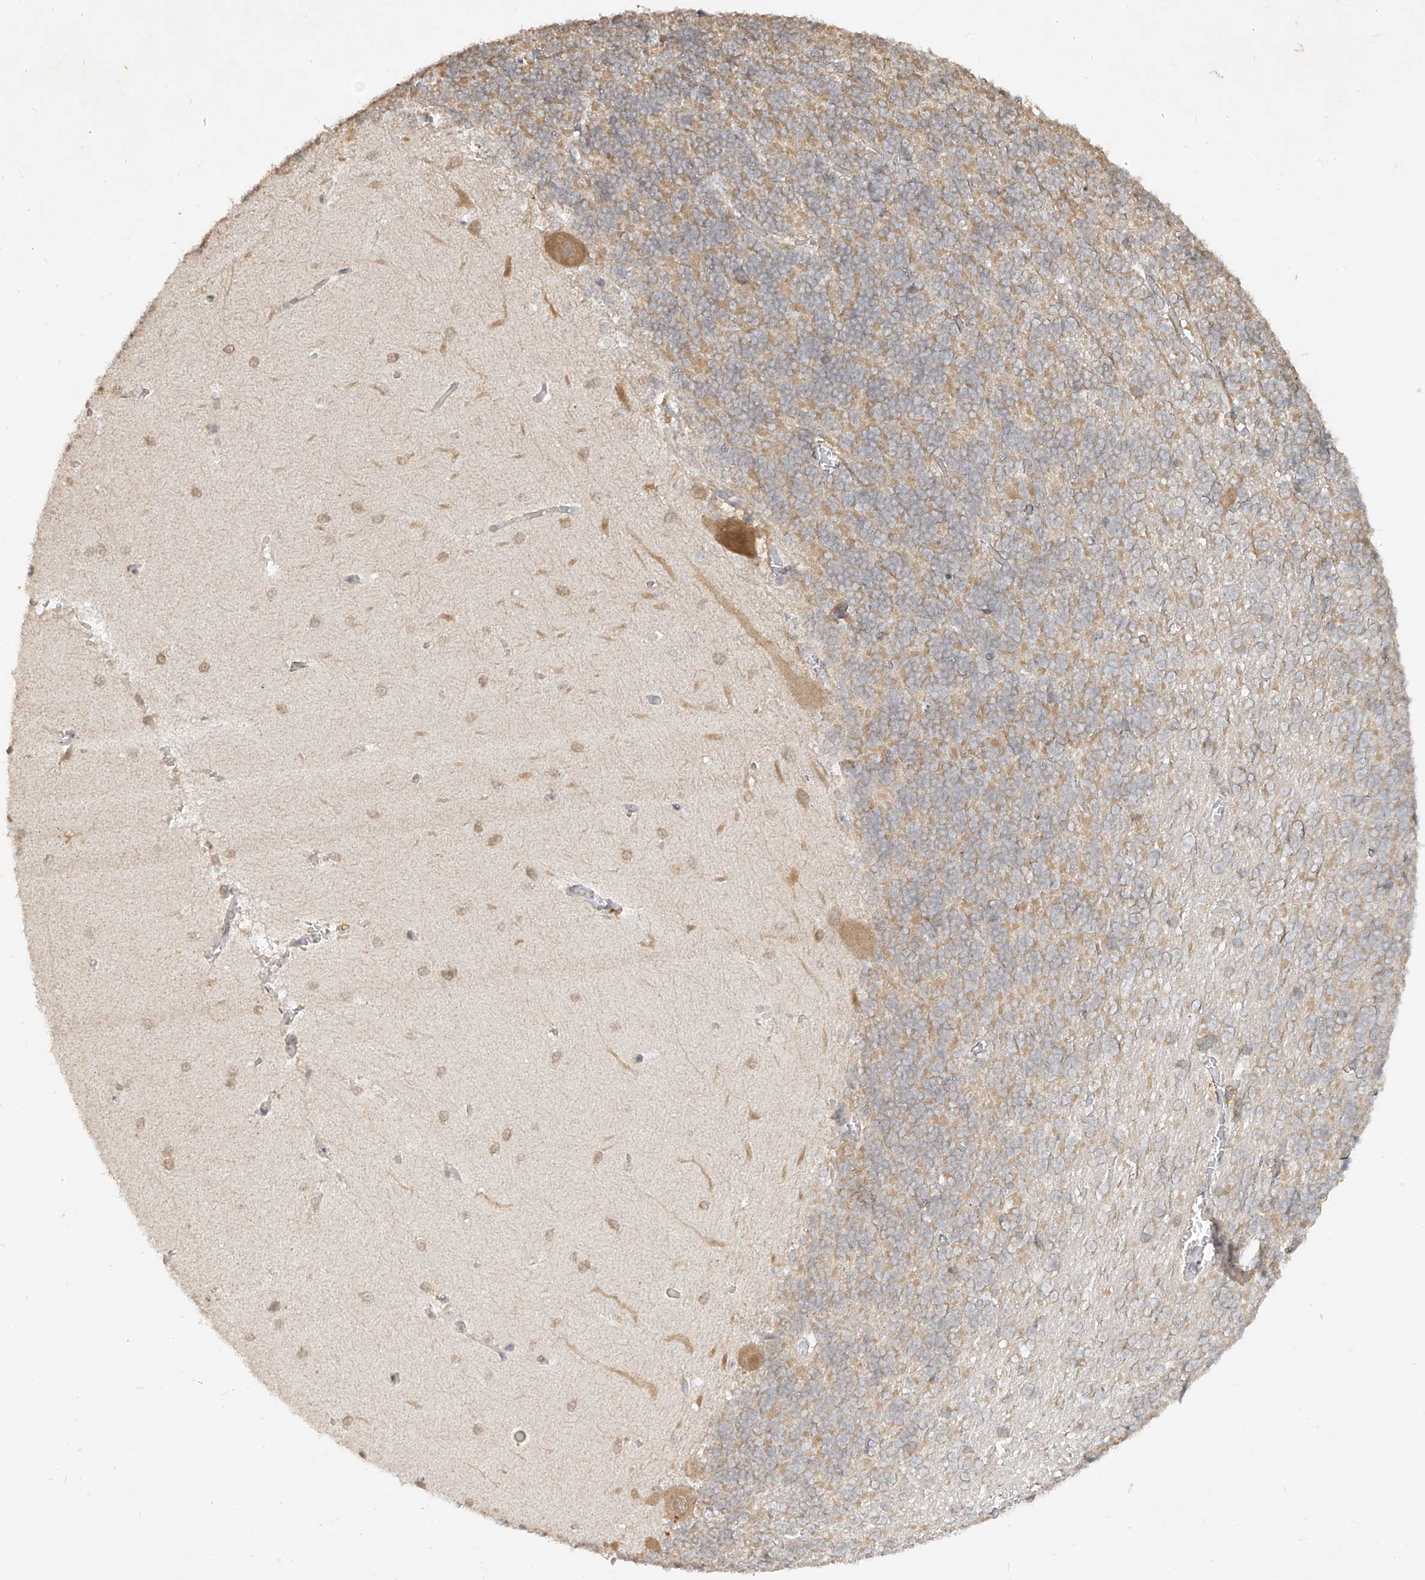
{"staining": {"intensity": "weak", "quantity": ">75%", "location": "cytoplasmic/membranous"}, "tissue": "cerebellum", "cell_type": "Cells in granular layer", "image_type": "normal", "snomed": [{"axis": "morphology", "description": "Normal tissue, NOS"}, {"axis": "topography", "description": "Cerebellum"}], "caption": "Immunohistochemistry (IHC) (DAB) staining of unremarkable cerebellum displays weak cytoplasmic/membranous protein staining in about >75% of cells in granular layer.", "gene": "MTUS2", "patient": {"sex": "male", "age": 37}}